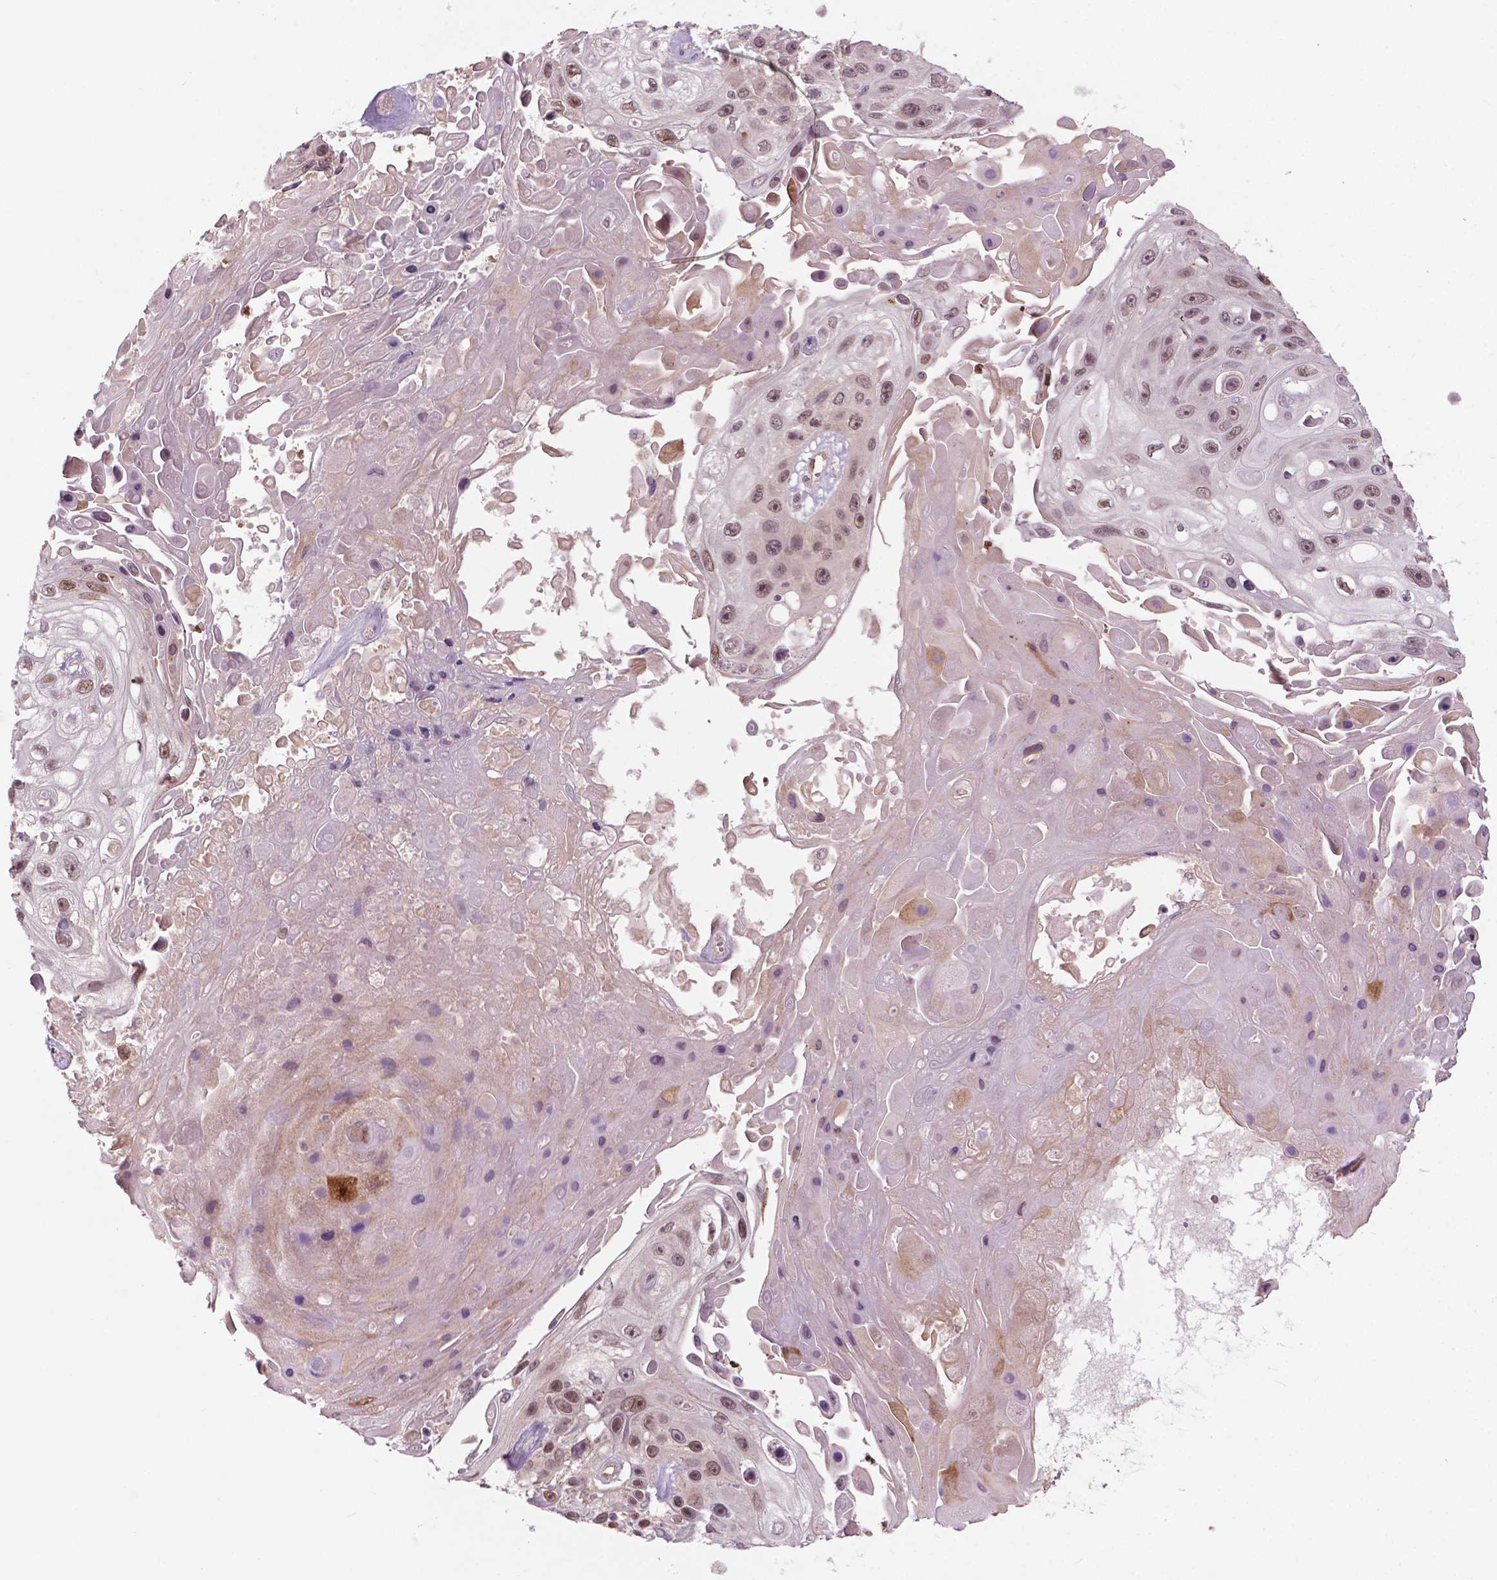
{"staining": {"intensity": "moderate", "quantity": ">75%", "location": "nuclear"}, "tissue": "skin cancer", "cell_type": "Tumor cells", "image_type": "cancer", "snomed": [{"axis": "morphology", "description": "Squamous cell carcinoma, NOS"}, {"axis": "topography", "description": "Skin"}], "caption": "IHC of human skin cancer reveals medium levels of moderate nuclear staining in approximately >75% of tumor cells. The staining was performed using DAB, with brown indicating positive protein expression. Nuclei are stained blue with hematoxylin.", "gene": "NFAT5", "patient": {"sex": "male", "age": 82}}